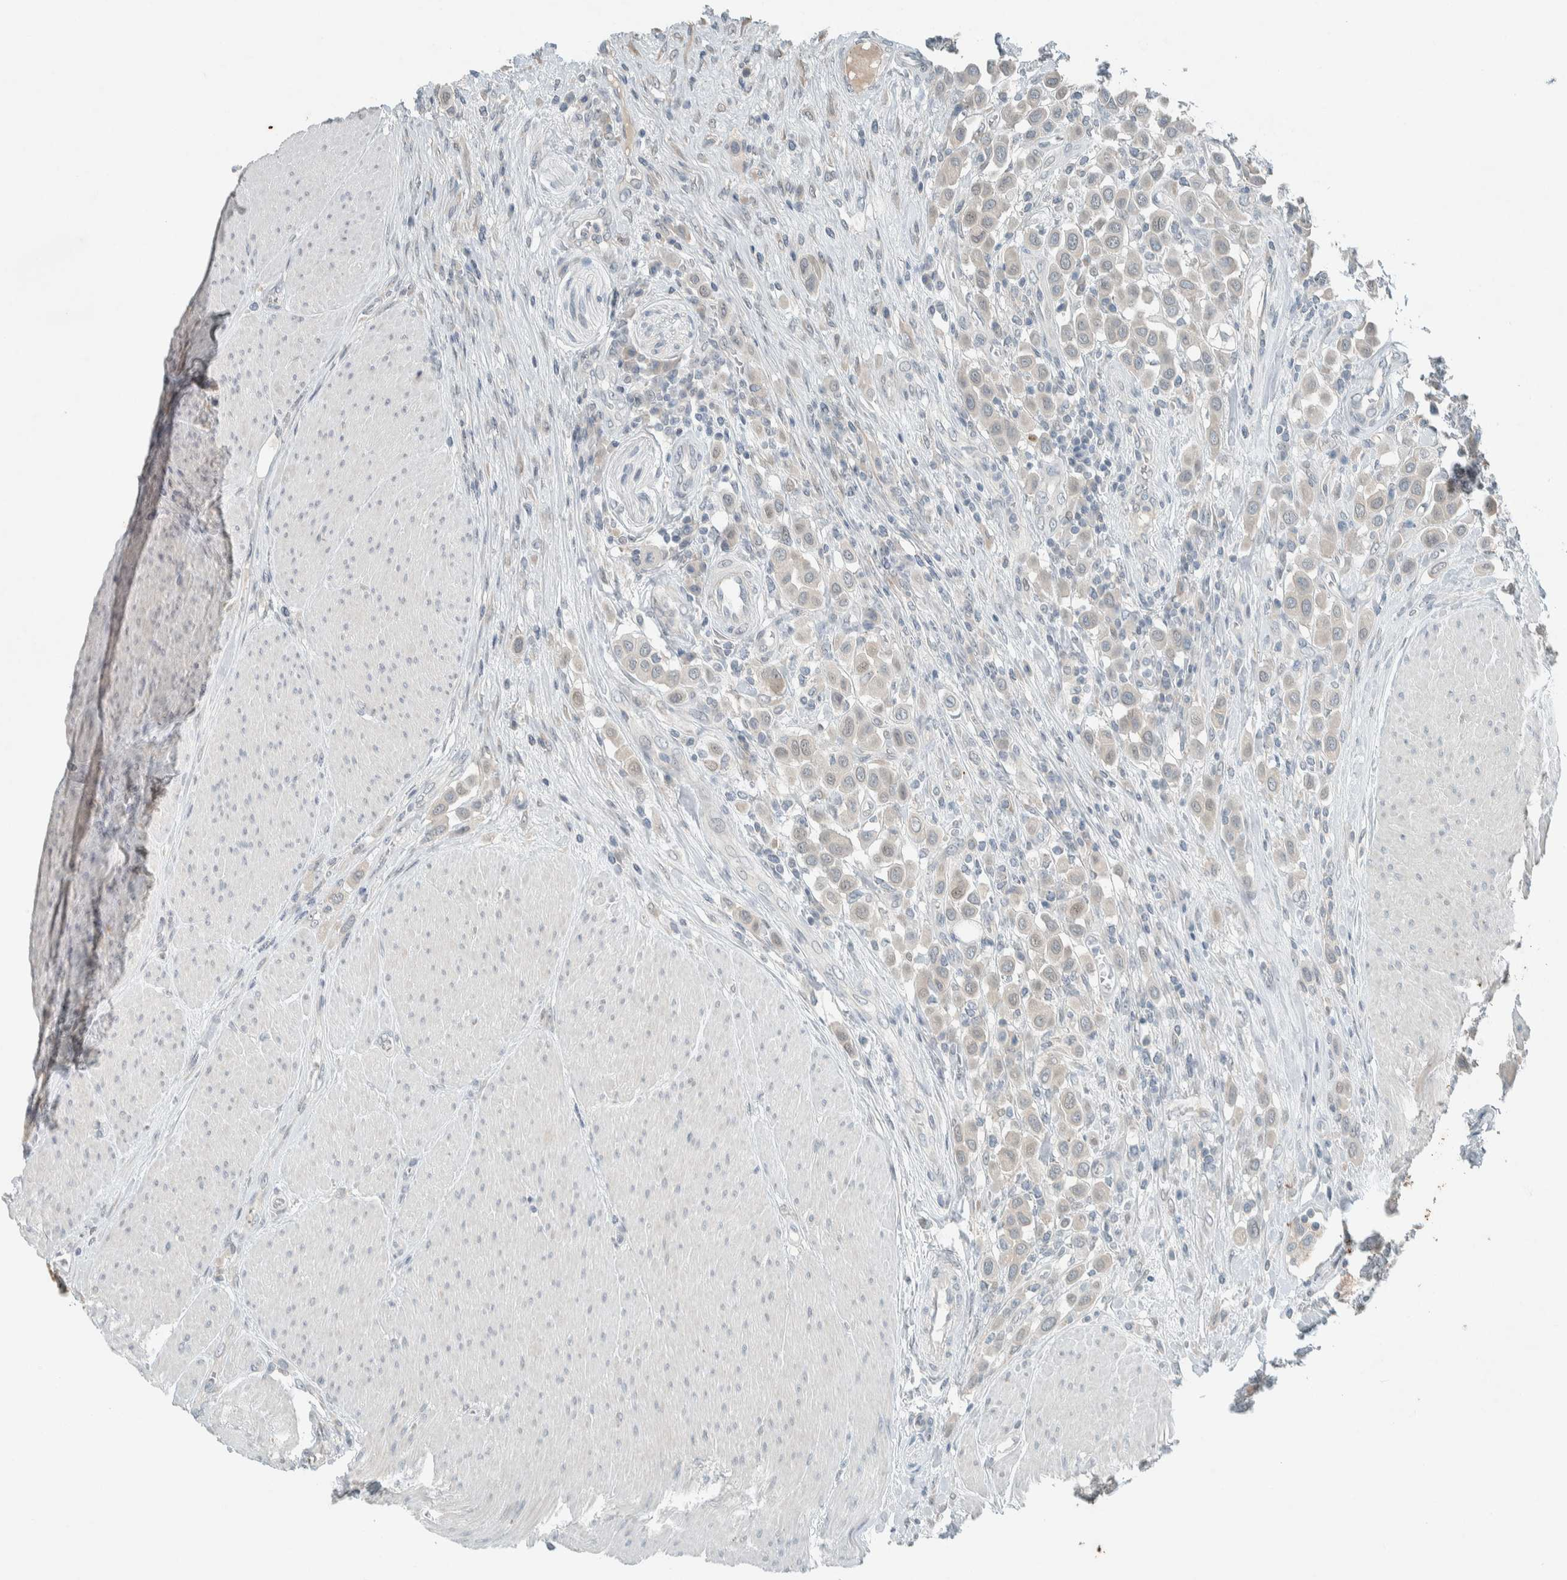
{"staining": {"intensity": "negative", "quantity": "none", "location": "none"}, "tissue": "urothelial cancer", "cell_type": "Tumor cells", "image_type": "cancer", "snomed": [{"axis": "morphology", "description": "Urothelial carcinoma, High grade"}, {"axis": "topography", "description": "Urinary bladder"}], "caption": "Tumor cells show no significant positivity in urothelial cancer. (Immunohistochemistry (ihc), brightfield microscopy, high magnification).", "gene": "CERCAM", "patient": {"sex": "male", "age": 50}}